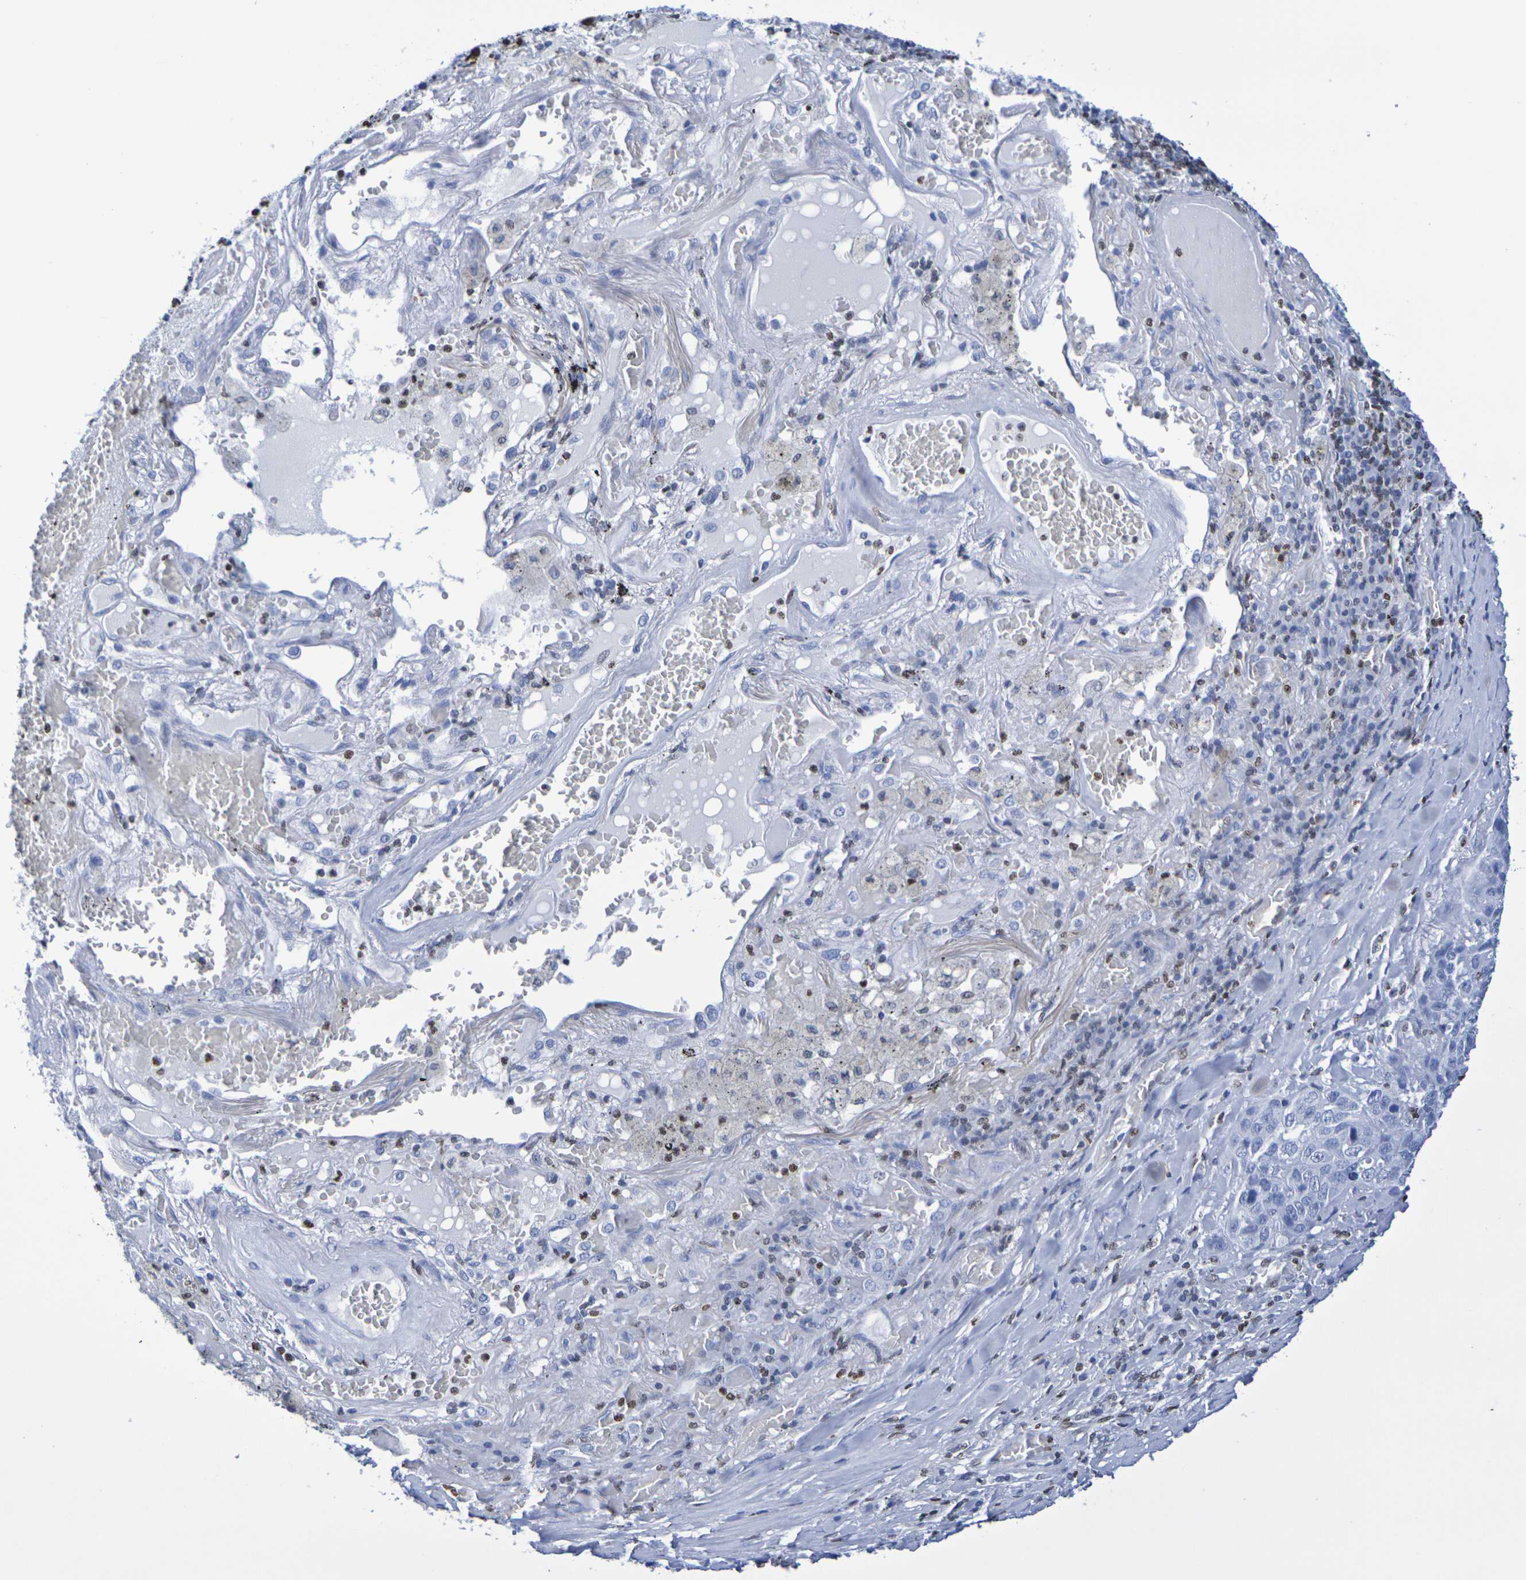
{"staining": {"intensity": "negative", "quantity": "none", "location": "none"}, "tissue": "lung cancer", "cell_type": "Tumor cells", "image_type": "cancer", "snomed": [{"axis": "morphology", "description": "Squamous cell carcinoma, NOS"}, {"axis": "topography", "description": "Lung"}], "caption": "Immunohistochemistry (IHC) of squamous cell carcinoma (lung) shows no expression in tumor cells.", "gene": "H1-5", "patient": {"sex": "male", "age": 57}}